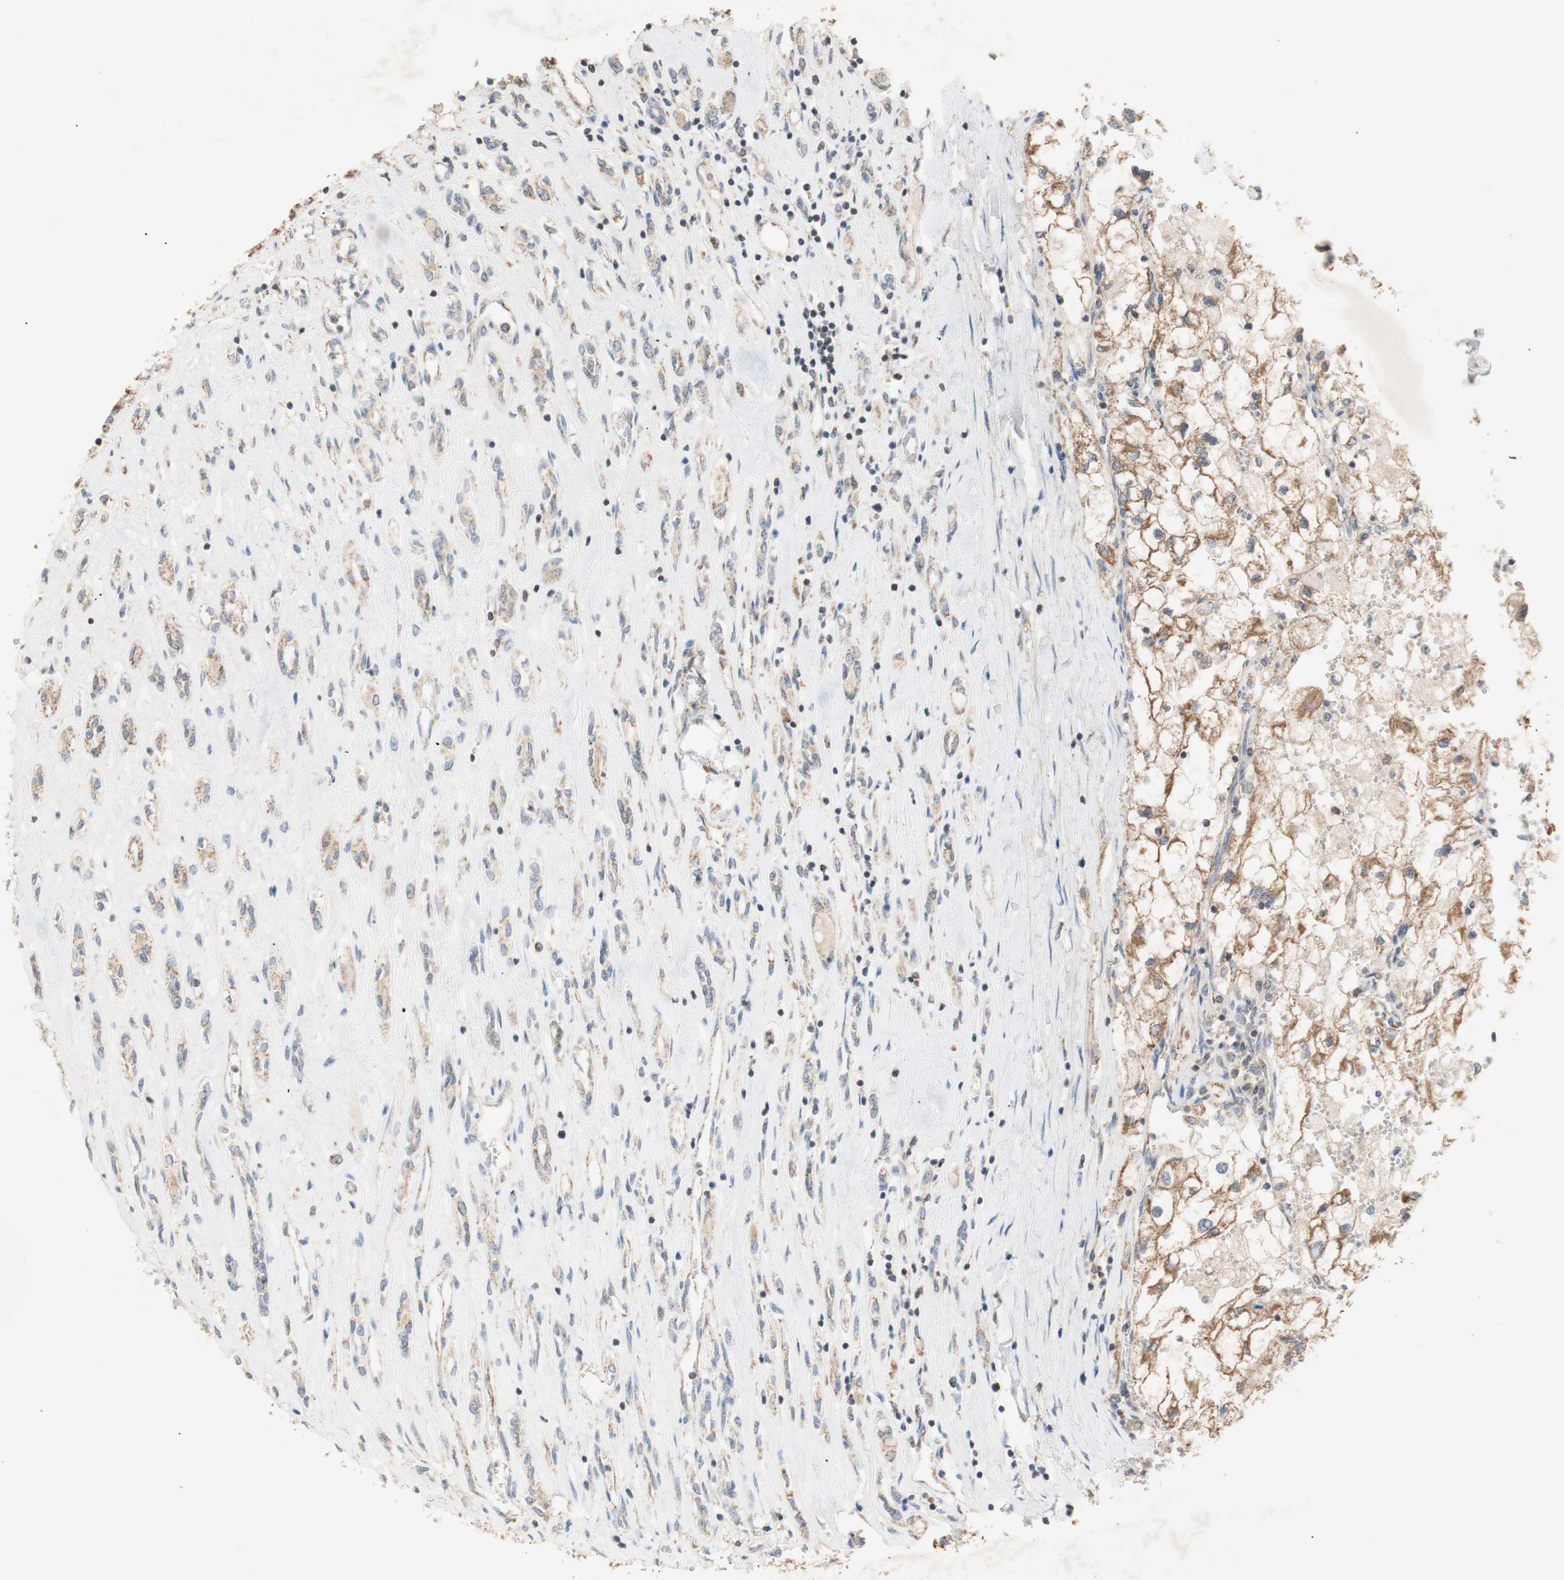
{"staining": {"intensity": "moderate", "quantity": ">75%", "location": "cytoplasmic/membranous"}, "tissue": "renal cancer", "cell_type": "Tumor cells", "image_type": "cancer", "snomed": [{"axis": "morphology", "description": "Adenocarcinoma, NOS"}, {"axis": "topography", "description": "Kidney"}], "caption": "Human renal adenocarcinoma stained with a protein marker exhibits moderate staining in tumor cells.", "gene": "PTGIS", "patient": {"sex": "female", "age": 70}}